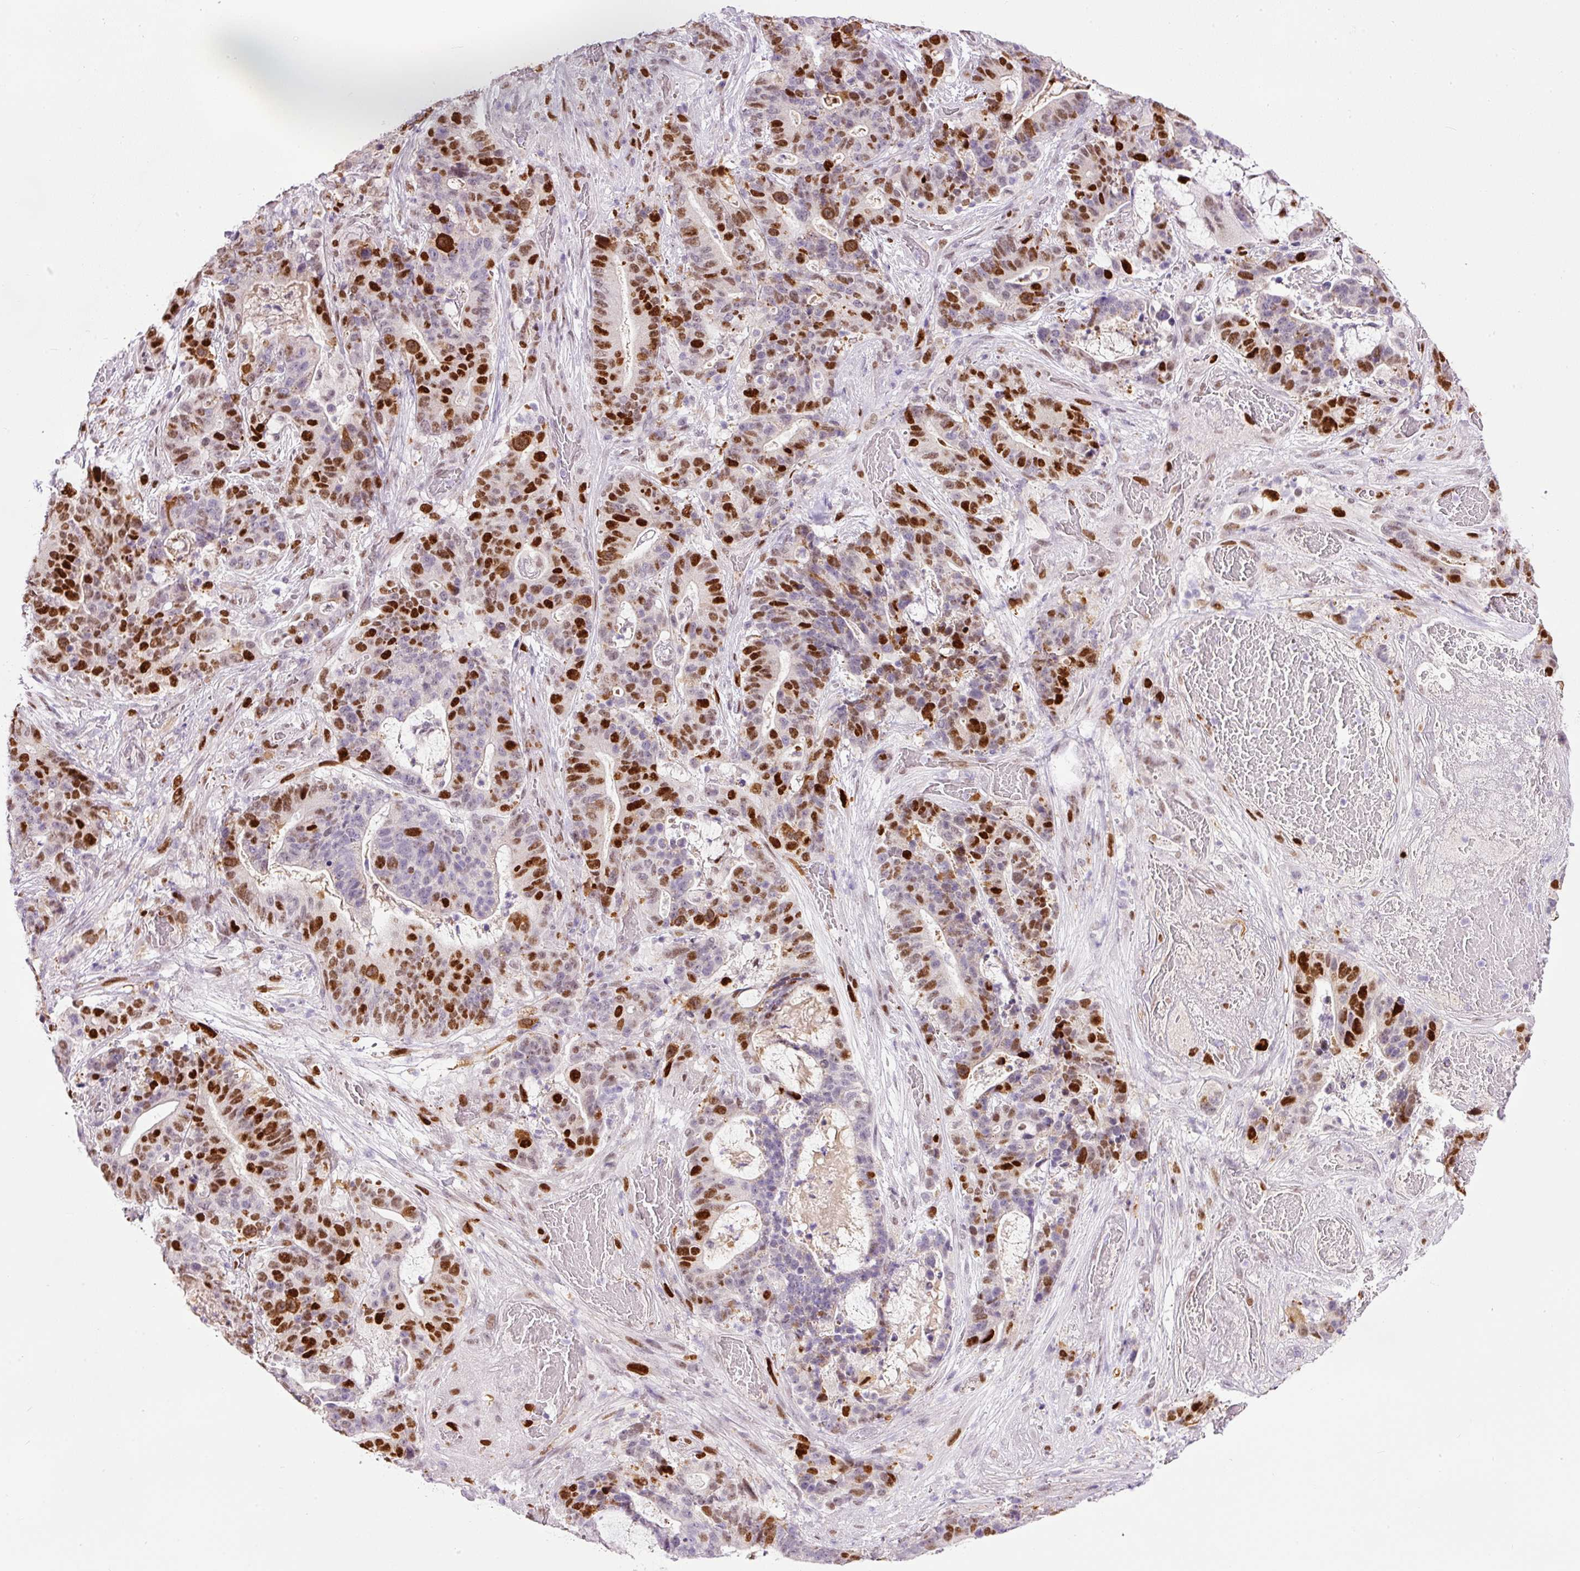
{"staining": {"intensity": "strong", "quantity": "25%-75%", "location": "nuclear"}, "tissue": "stomach cancer", "cell_type": "Tumor cells", "image_type": "cancer", "snomed": [{"axis": "morphology", "description": "Normal tissue, NOS"}, {"axis": "morphology", "description": "Adenocarcinoma, NOS"}, {"axis": "topography", "description": "Stomach"}], "caption": "Immunohistochemistry (DAB) staining of human stomach adenocarcinoma exhibits strong nuclear protein expression in about 25%-75% of tumor cells.", "gene": "KPNA2", "patient": {"sex": "female", "age": 64}}